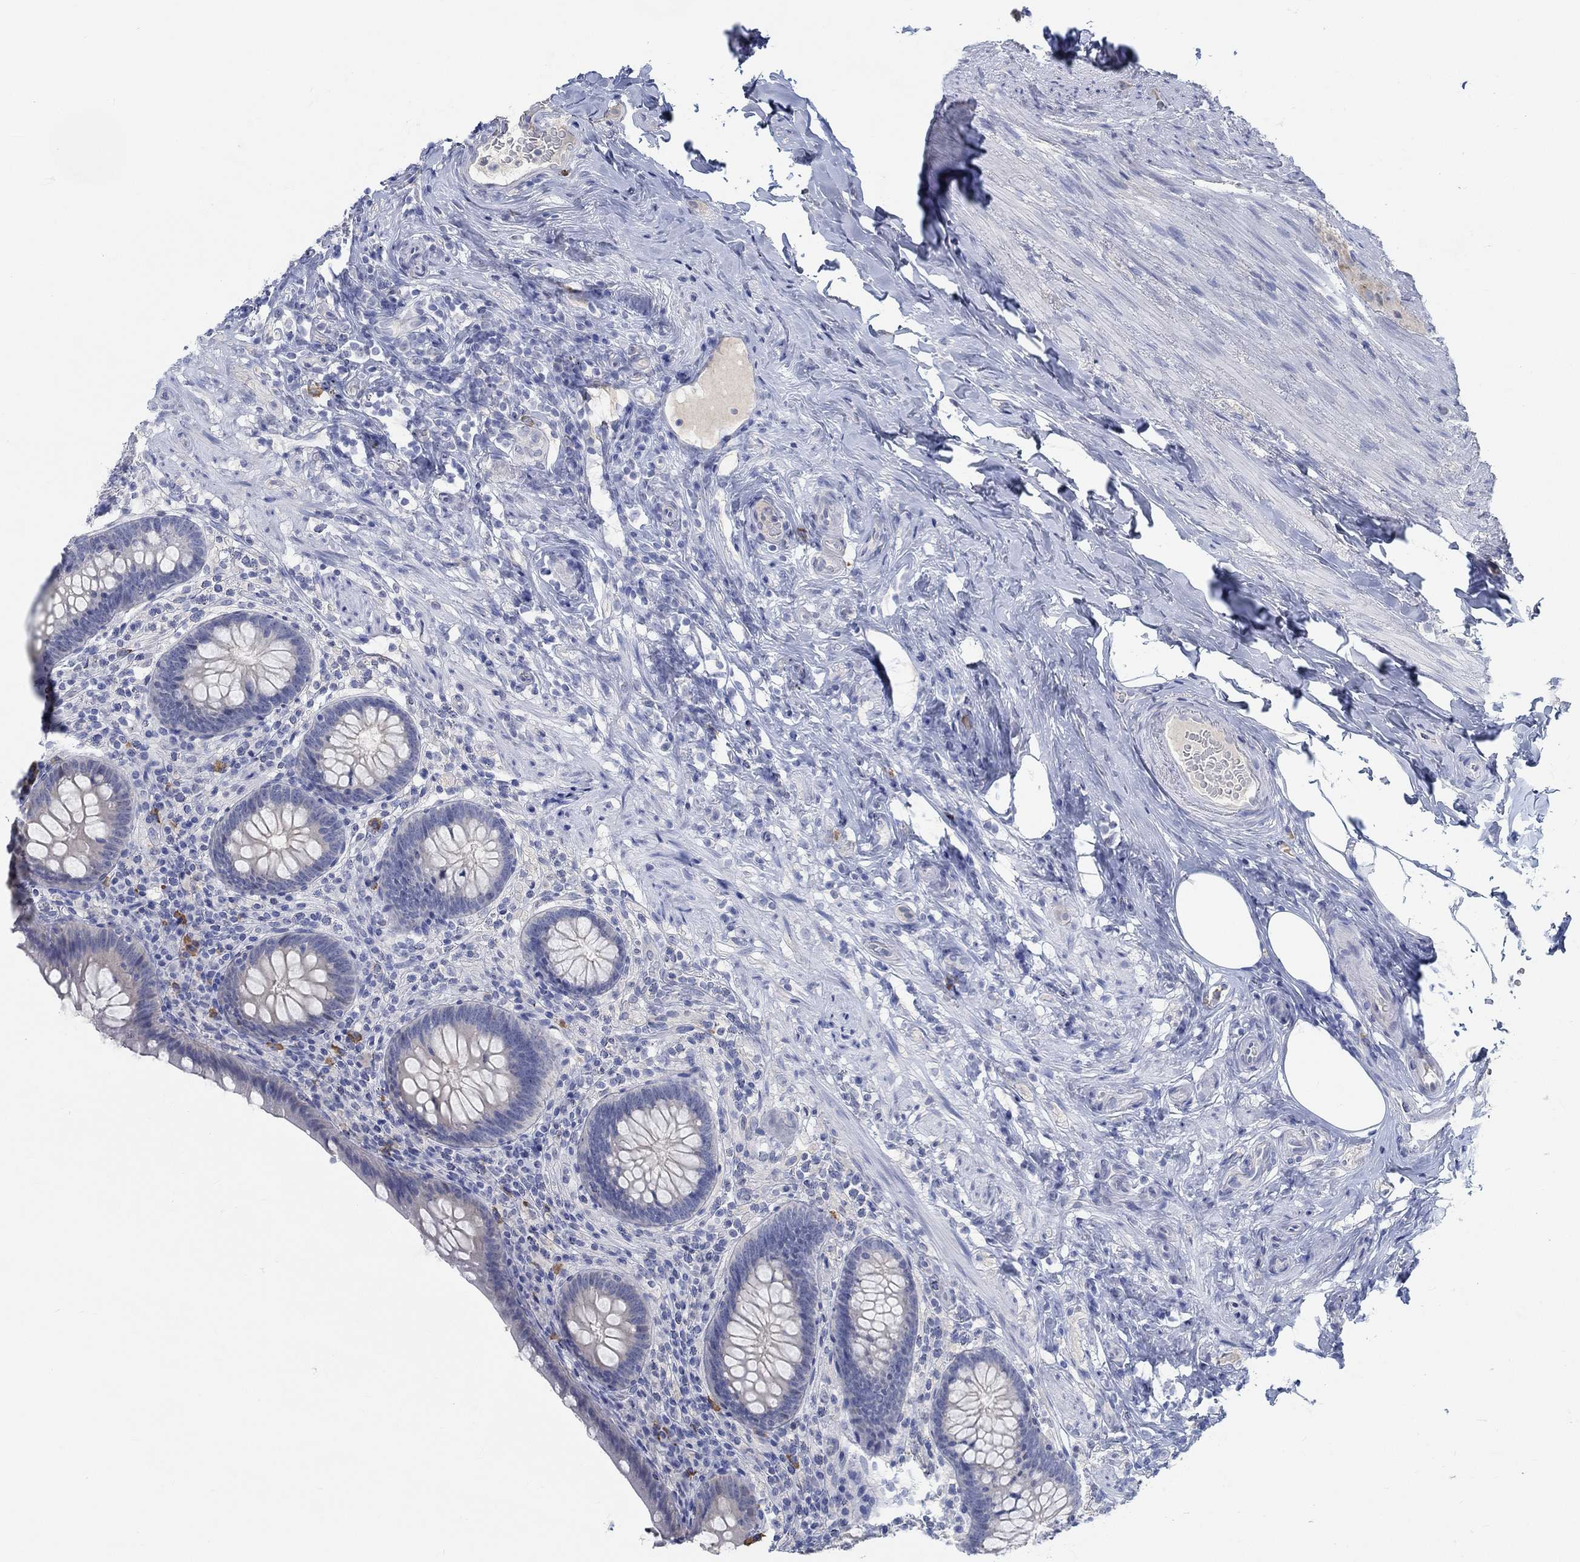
{"staining": {"intensity": "weak", "quantity": "<25%", "location": "cytoplasmic/membranous"}, "tissue": "appendix", "cell_type": "Glandular cells", "image_type": "normal", "snomed": [{"axis": "morphology", "description": "Normal tissue, NOS"}, {"axis": "topography", "description": "Appendix"}], "caption": "Protein analysis of normal appendix exhibits no significant staining in glandular cells.", "gene": "TEKT4", "patient": {"sex": "male", "age": 47}}